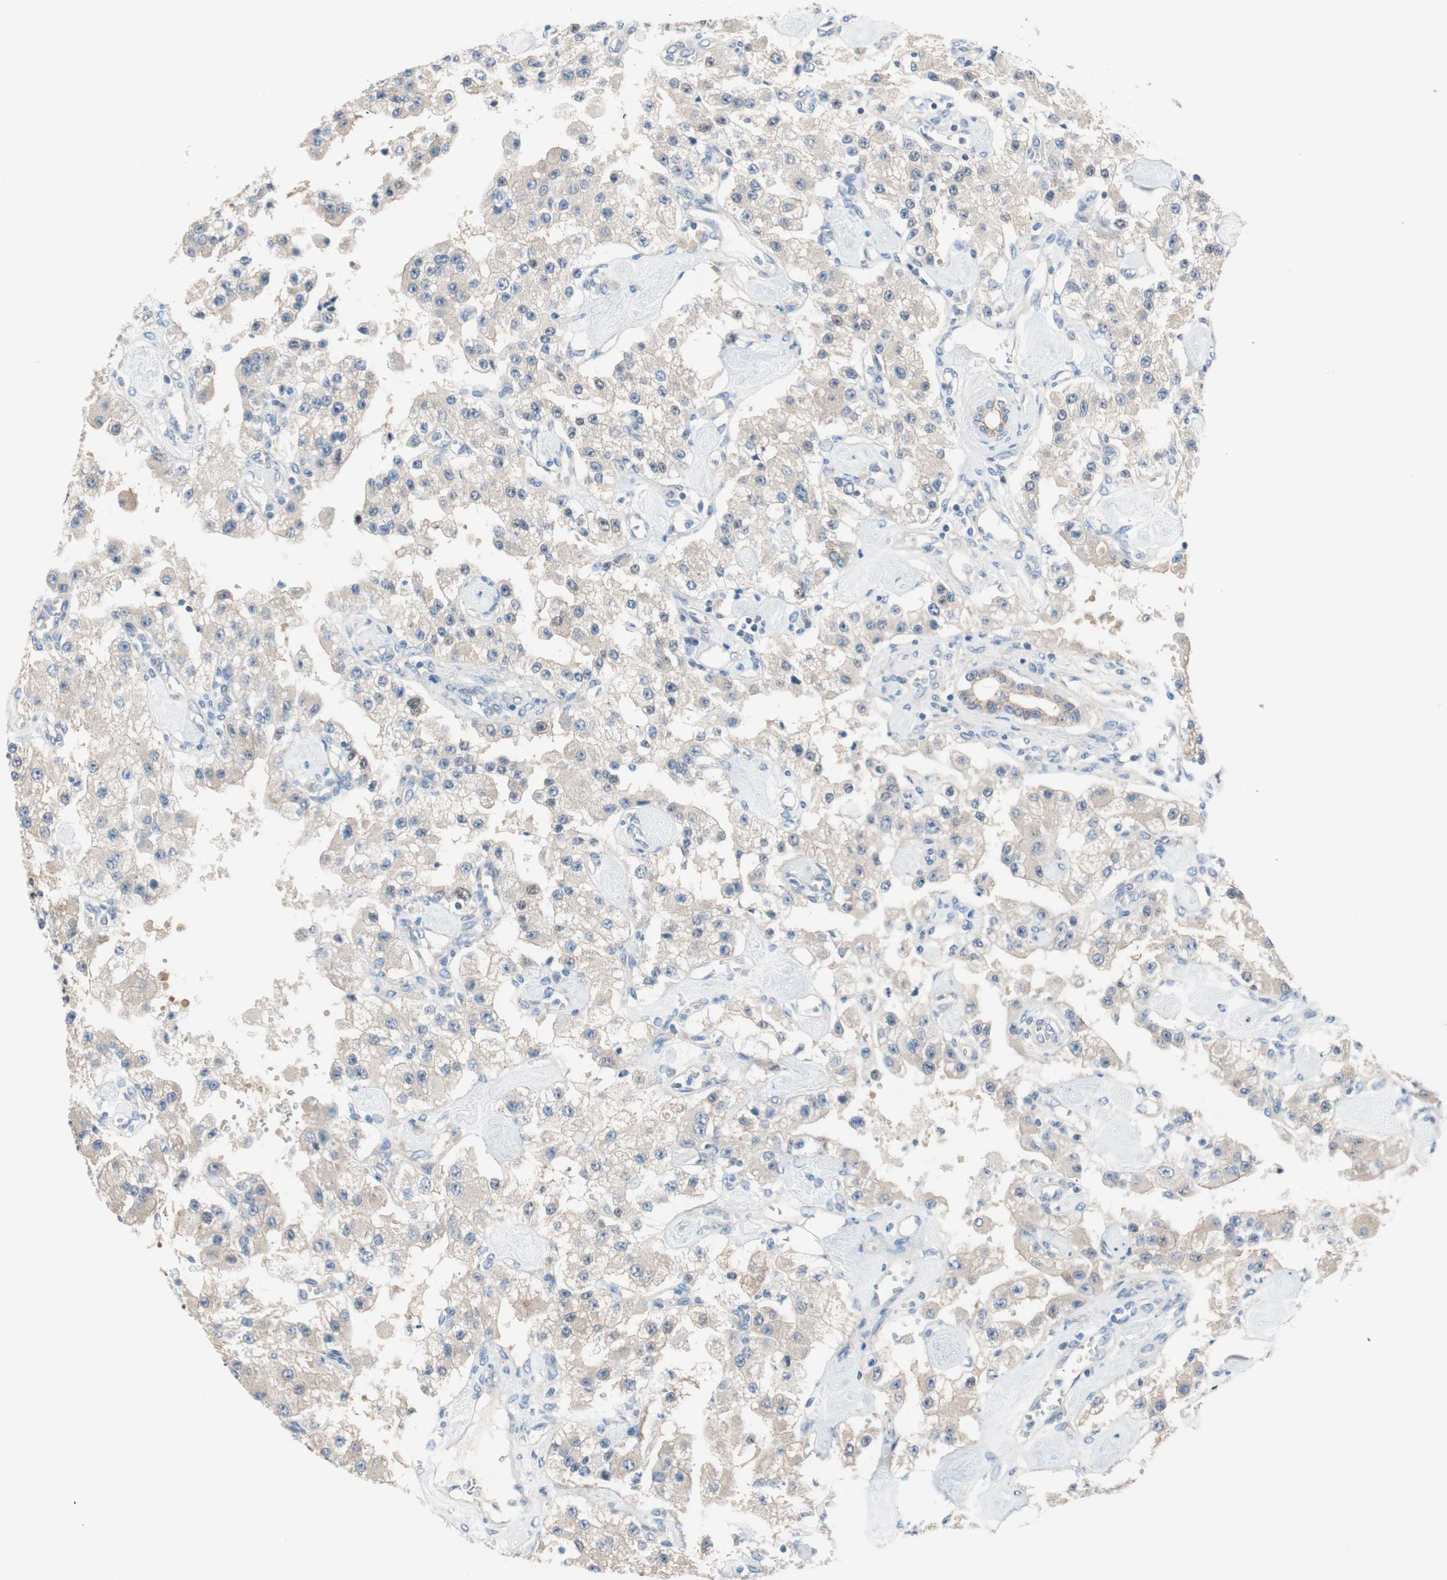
{"staining": {"intensity": "negative", "quantity": "none", "location": "none"}, "tissue": "carcinoid", "cell_type": "Tumor cells", "image_type": "cancer", "snomed": [{"axis": "morphology", "description": "Carcinoid, malignant, NOS"}, {"axis": "topography", "description": "Pancreas"}], "caption": "There is no significant staining in tumor cells of carcinoid.", "gene": "GLUL", "patient": {"sex": "male", "age": 41}}